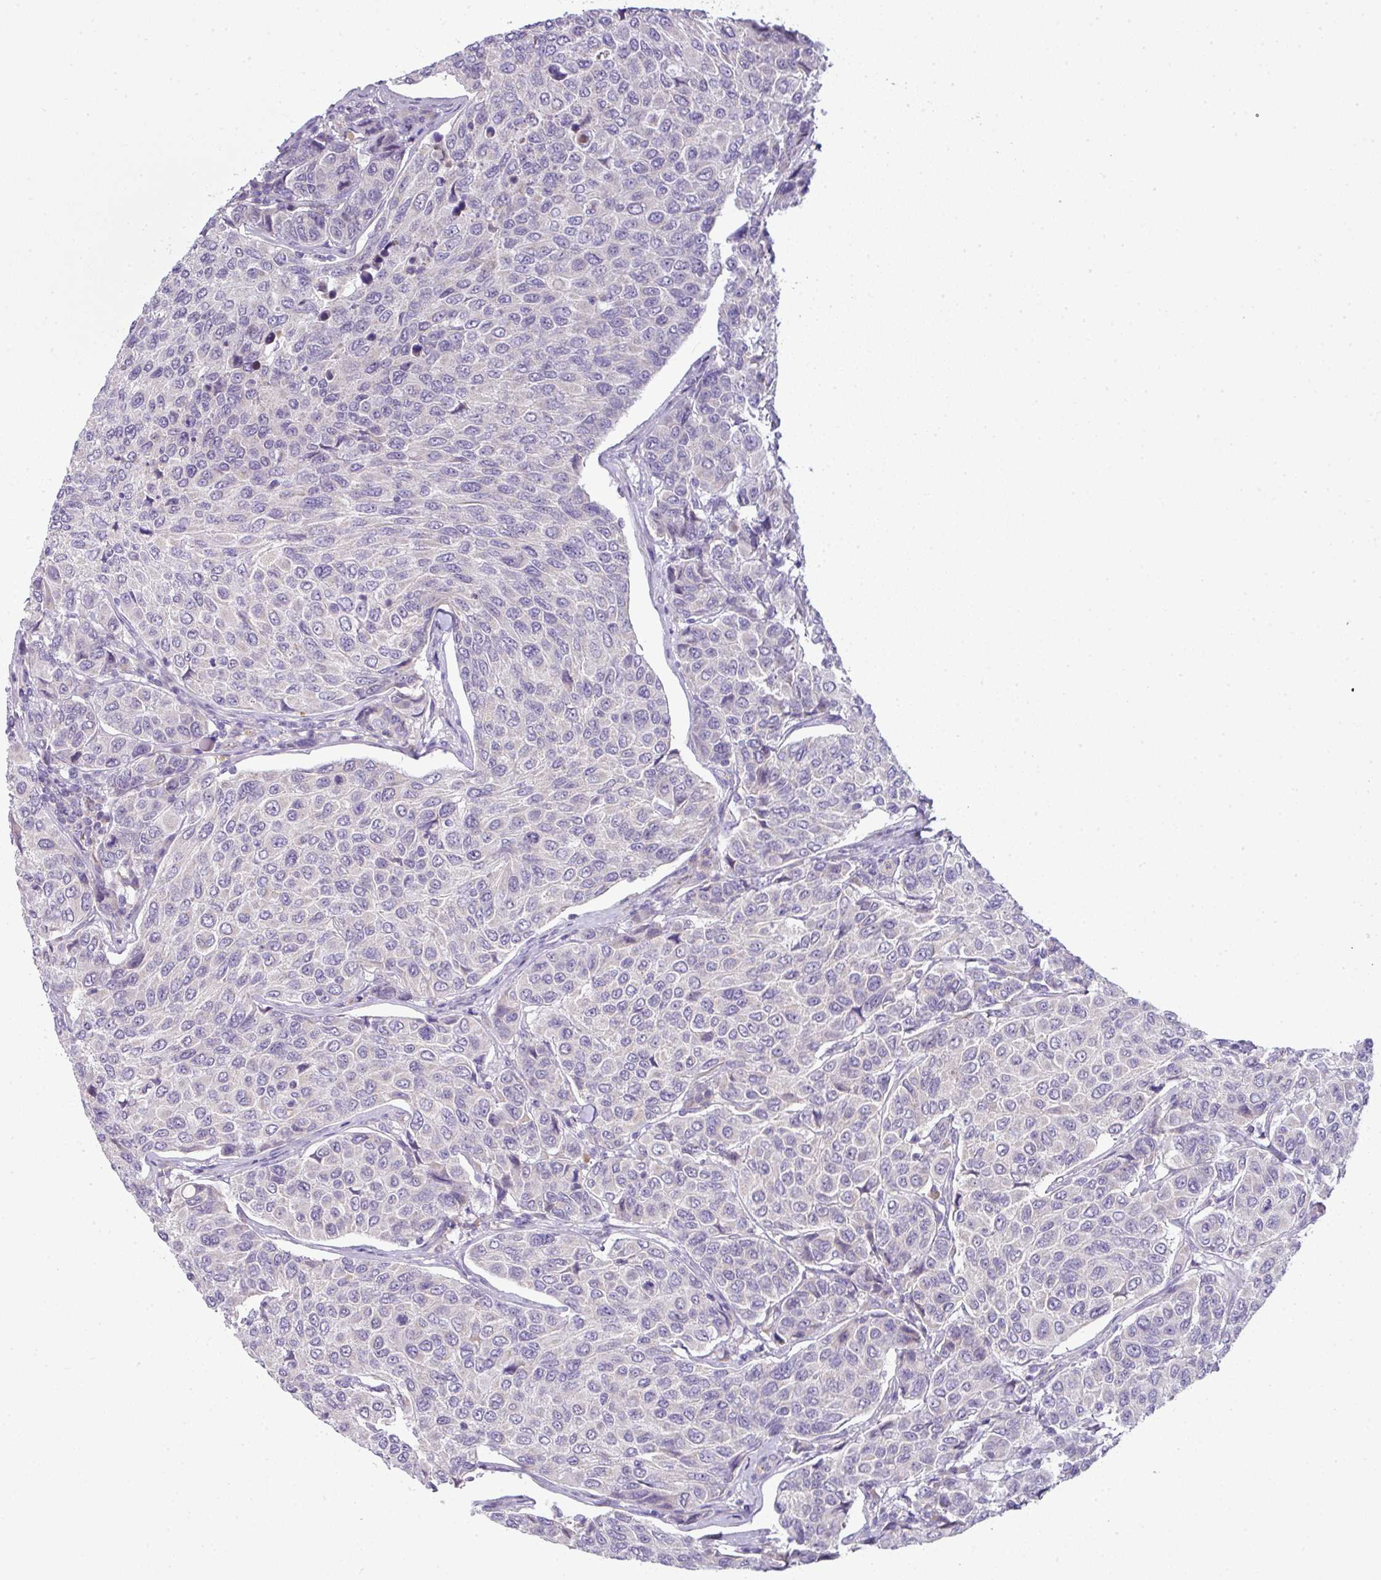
{"staining": {"intensity": "negative", "quantity": "none", "location": "none"}, "tissue": "breast cancer", "cell_type": "Tumor cells", "image_type": "cancer", "snomed": [{"axis": "morphology", "description": "Duct carcinoma"}, {"axis": "topography", "description": "Breast"}], "caption": "This is an immunohistochemistry (IHC) photomicrograph of breast infiltrating ductal carcinoma. There is no positivity in tumor cells.", "gene": "HBEGF", "patient": {"sex": "female", "age": 55}}